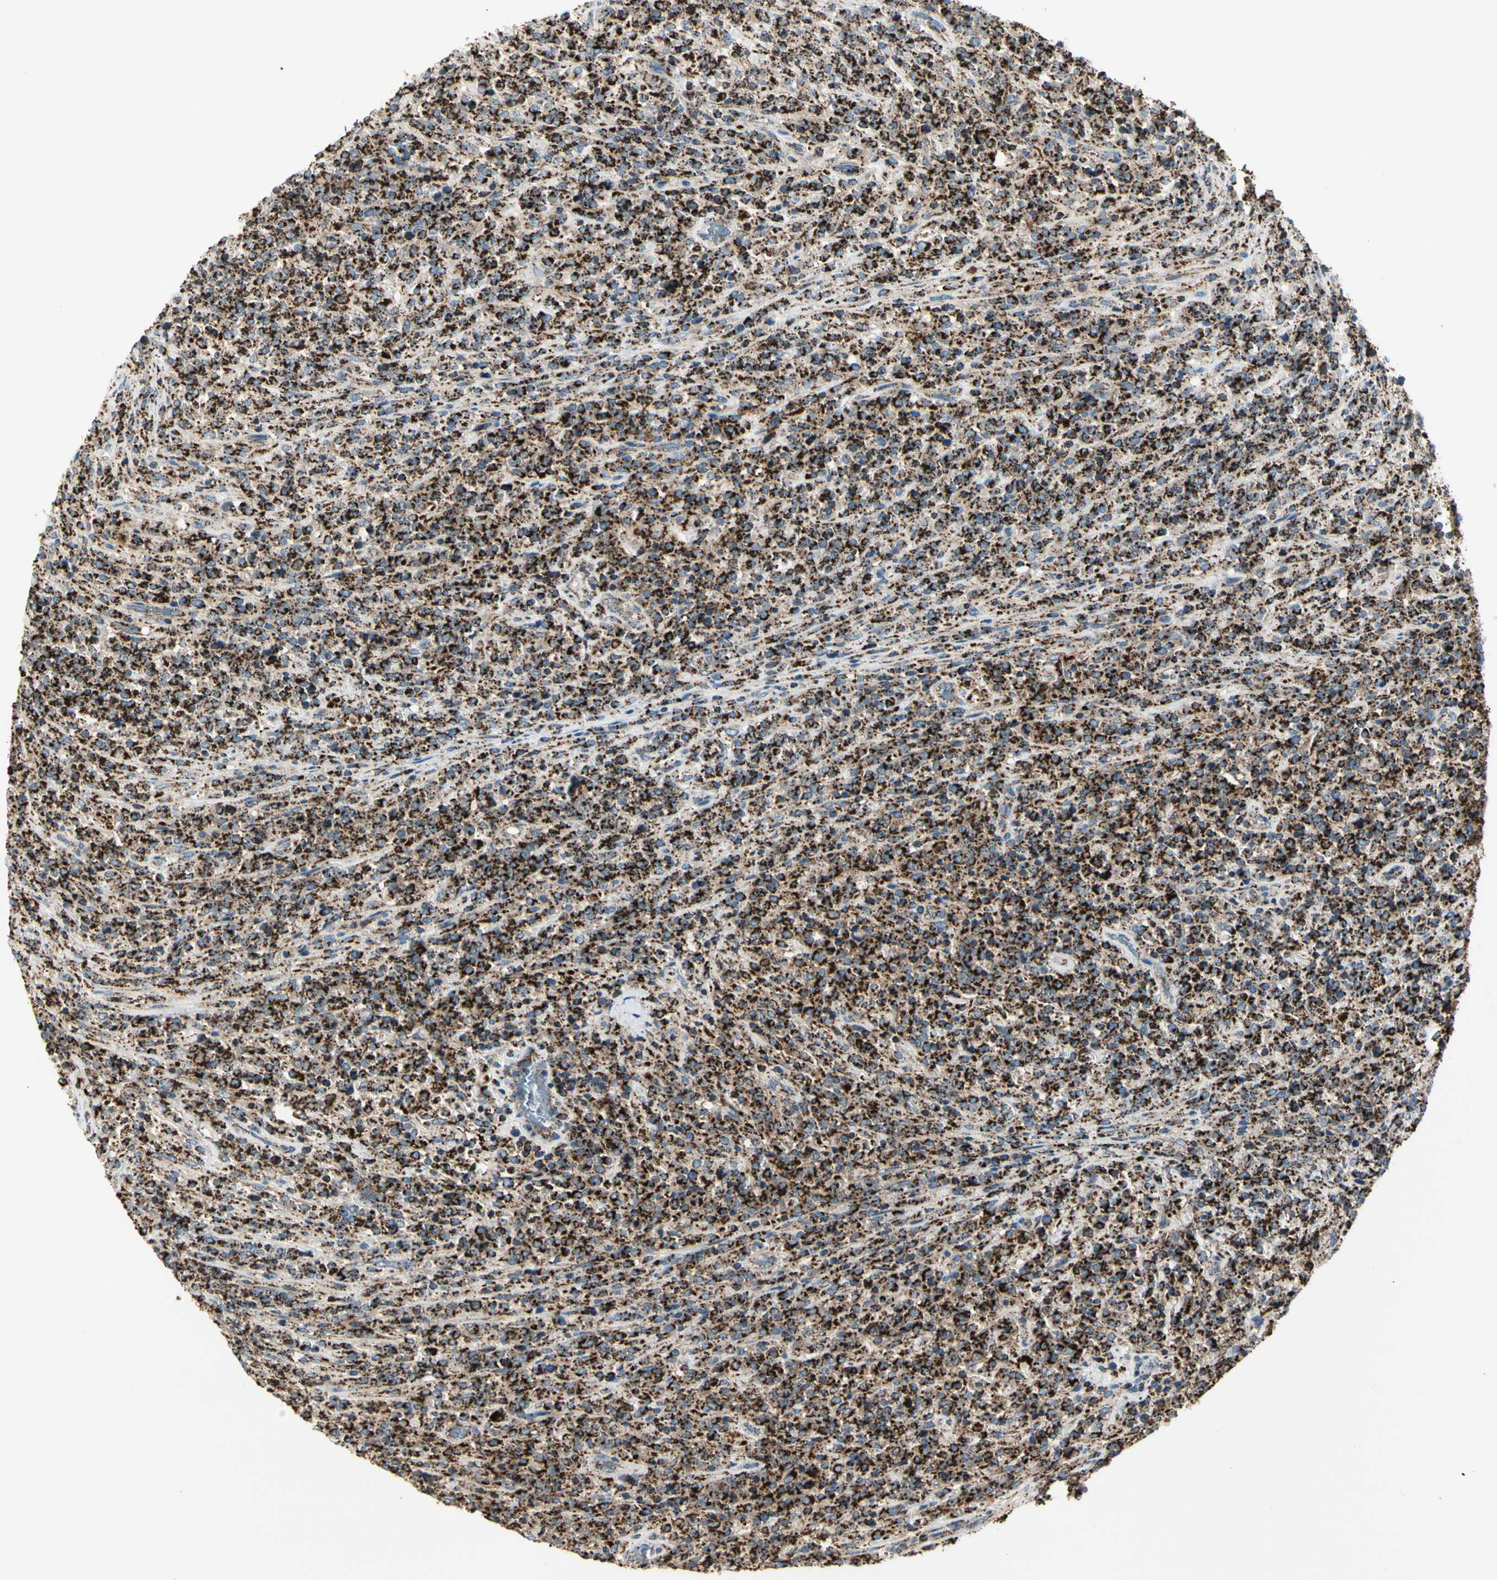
{"staining": {"intensity": "strong", "quantity": ">75%", "location": "cytoplasmic/membranous"}, "tissue": "lymphoma", "cell_type": "Tumor cells", "image_type": "cancer", "snomed": [{"axis": "morphology", "description": "Malignant lymphoma, non-Hodgkin's type, High grade"}, {"axis": "topography", "description": "Soft tissue"}], "caption": "High-grade malignant lymphoma, non-Hodgkin's type stained for a protein (brown) demonstrates strong cytoplasmic/membranous positive staining in about >75% of tumor cells.", "gene": "ME2", "patient": {"sex": "male", "age": 18}}